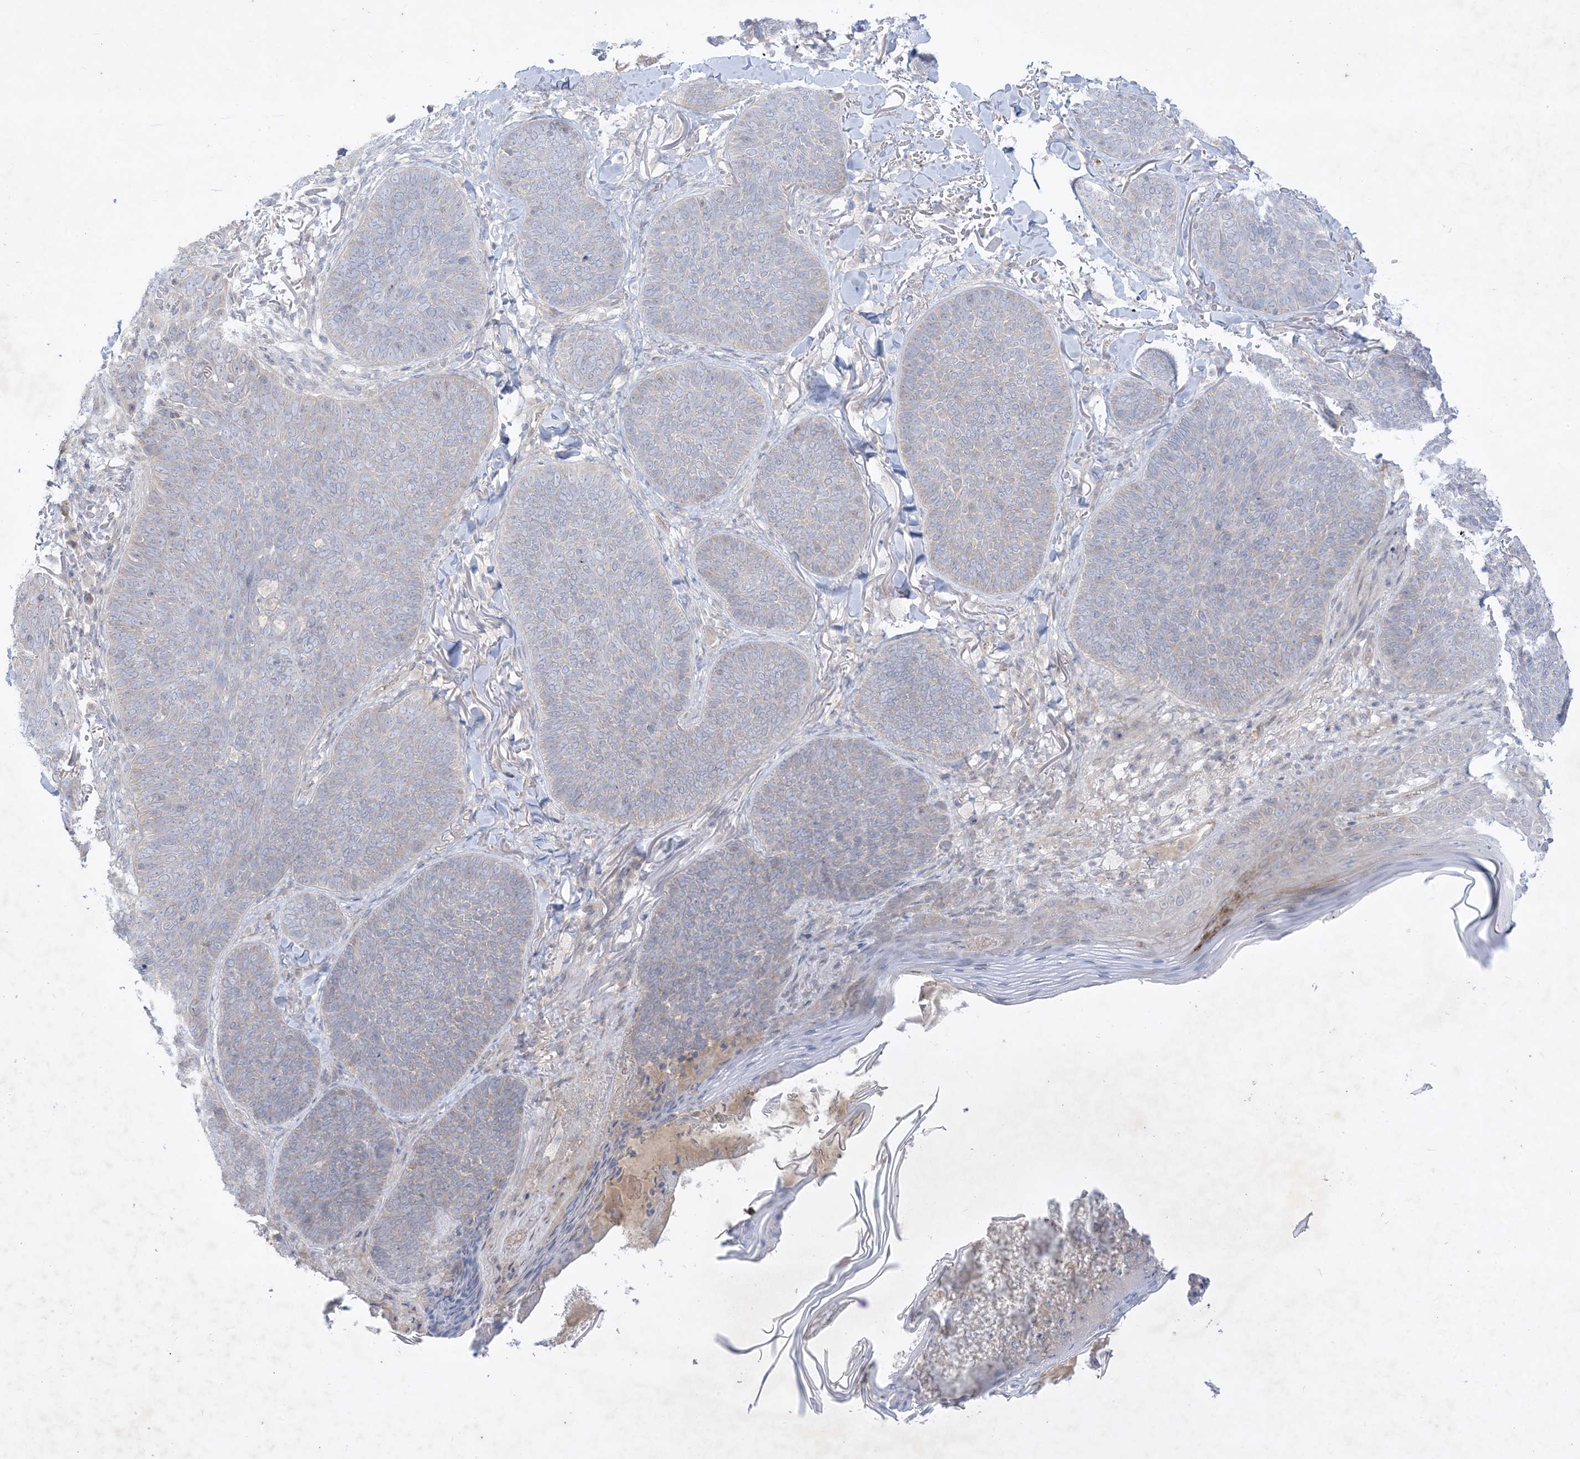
{"staining": {"intensity": "negative", "quantity": "none", "location": "none"}, "tissue": "skin cancer", "cell_type": "Tumor cells", "image_type": "cancer", "snomed": [{"axis": "morphology", "description": "Basal cell carcinoma"}, {"axis": "topography", "description": "Skin"}], "caption": "The histopathology image shows no staining of tumor cells in skin cancer (basal cell carcinoma).", "gene": "PLEKHA3", "patient": {"sex": "male", "age": 85}}